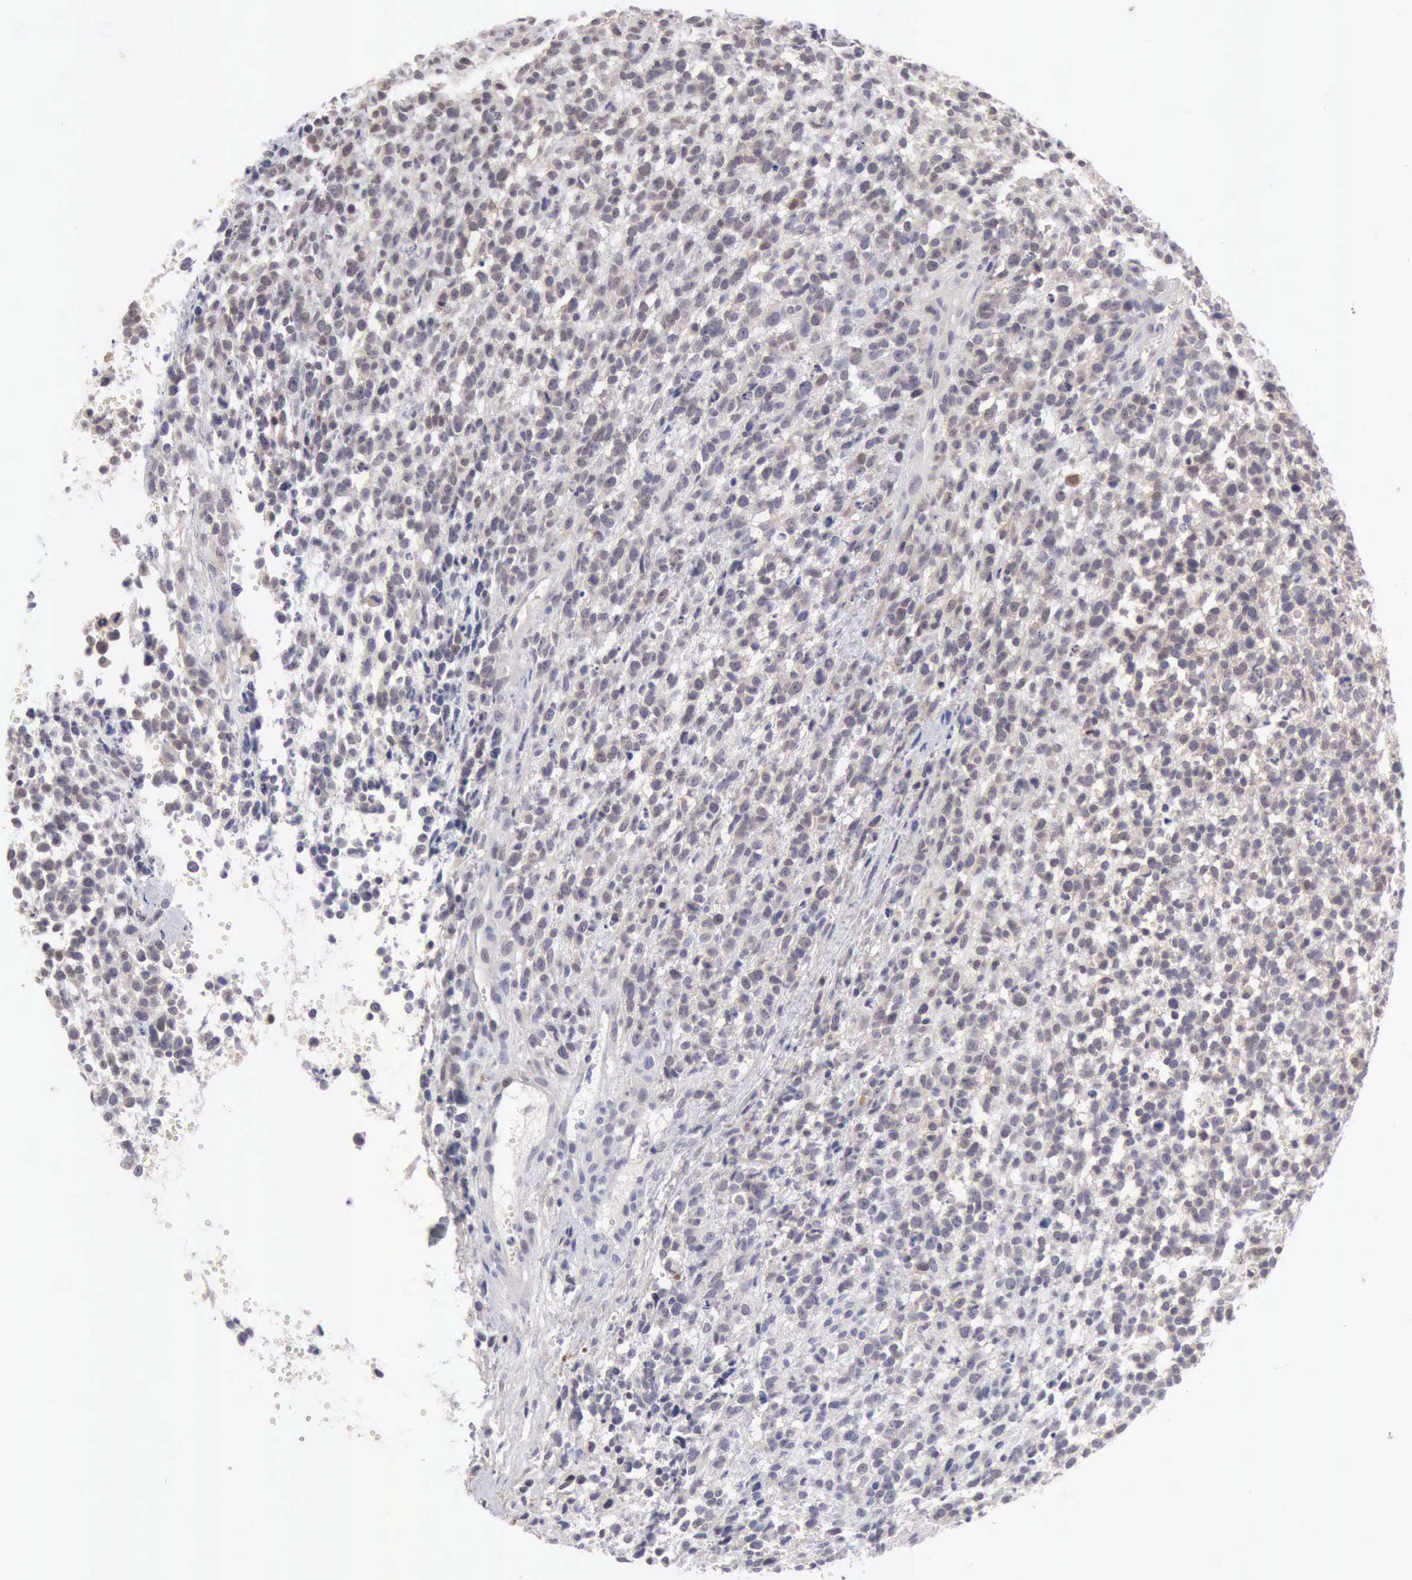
{"staining": {"intensity": "weak", "quantity": "25%-75%", "location": "cytoplasmic/membranous"}, "tissue": "glioma", "cell_type": "Tumor cells", "image_type": "cancer", "snomed": [{"axis": "morphology", "description": "Glioma, malignant, High grade"}, {"axis": "topography", "description": "Brain"}], "caption": "Weak cytoplasmic/membranous protein positivity is seen in about 25%-75% of tumor cells in malignant glioma (high-grade).", "gene": "PTGR2", "patient": {"sex": "male", "age": 66}}